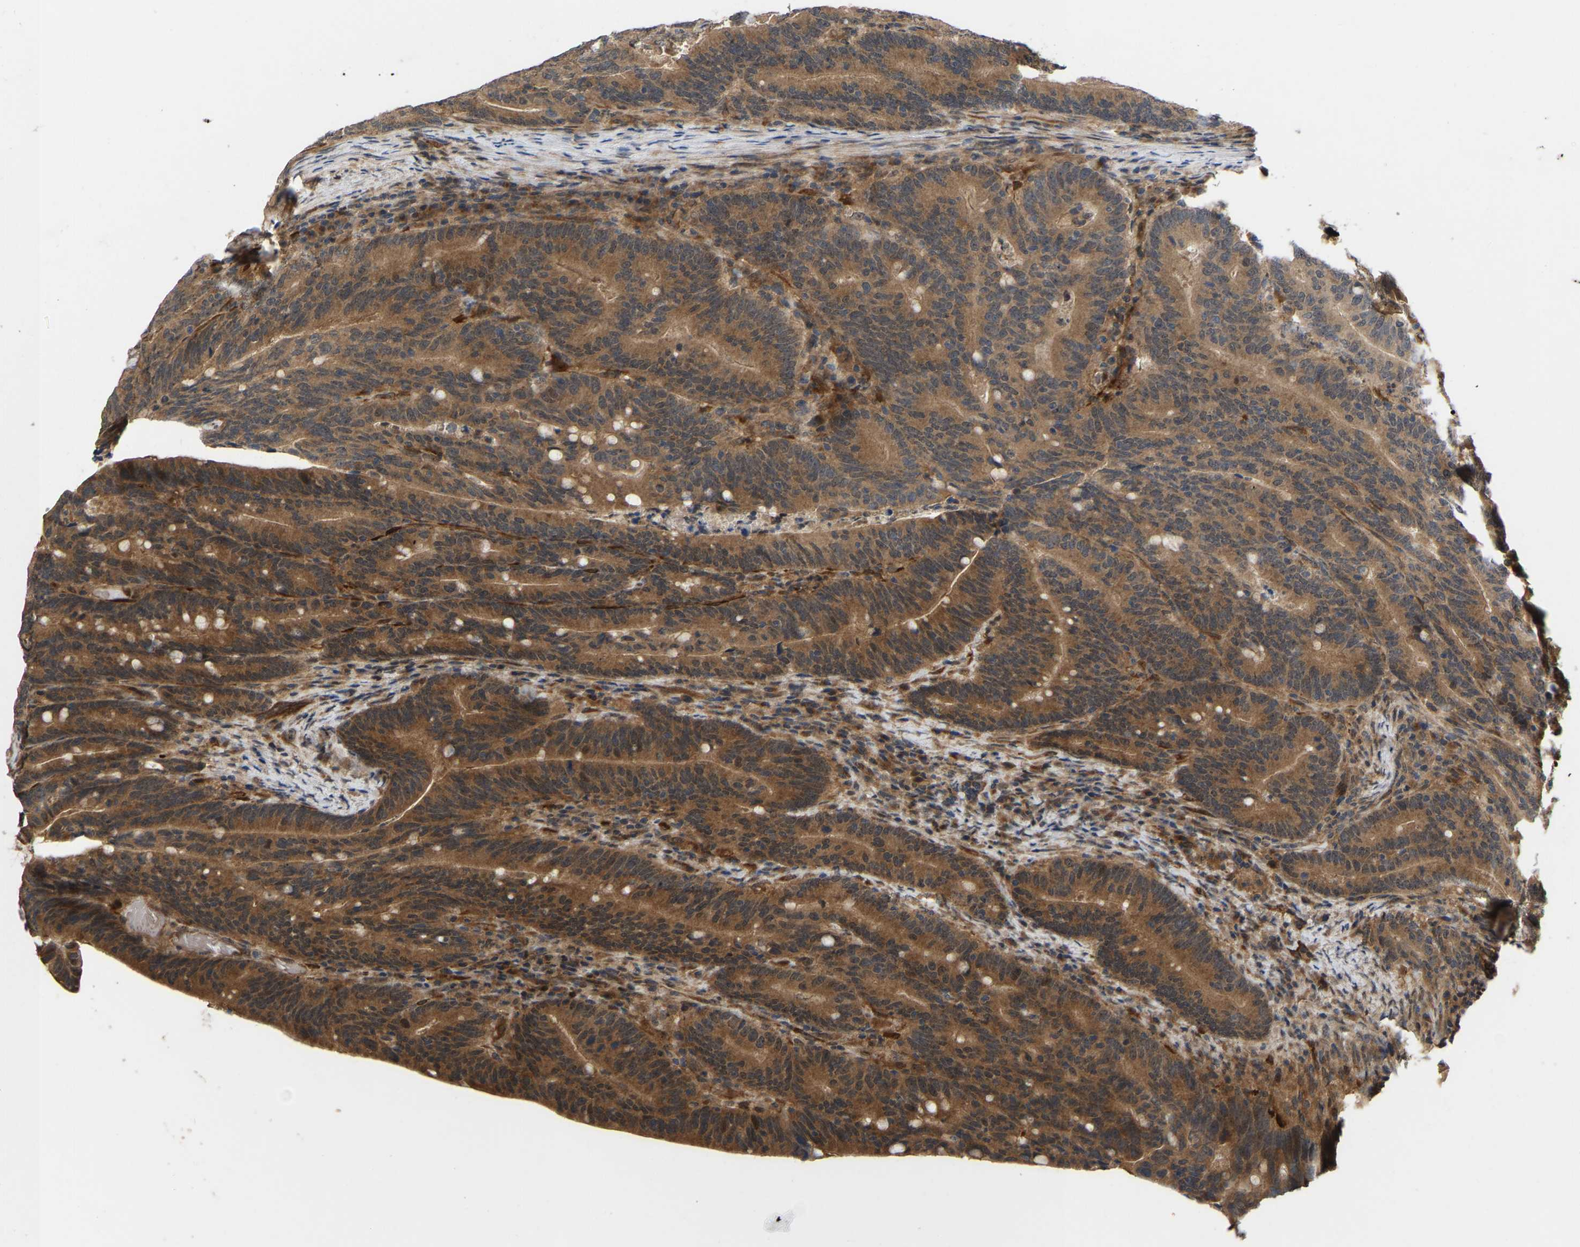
{"staining": {"intensity": "strong", "quantity": ">75%", "location": "cytoplasmic/membranous,nuclear"}, "tissue": "colorectal cancer", "cell_type": "Tumor cells", "image_type": "cancer", "snomed": [{"axis": "morphology", "description": "Adenocarcinoma, NOS"}, {"axis": "topography", "description": "Colon"}], "caption": "Tumor cells show strong cytoplasmic/membranous and nuclear positivity in approximately >75% of cells in colorectal adenocarcinoma. (DAB IHC, brown staining for protein, blue staining for nuclei).", "gene": "LIMK2", "patient": {"sex": "female", "age": 66}}